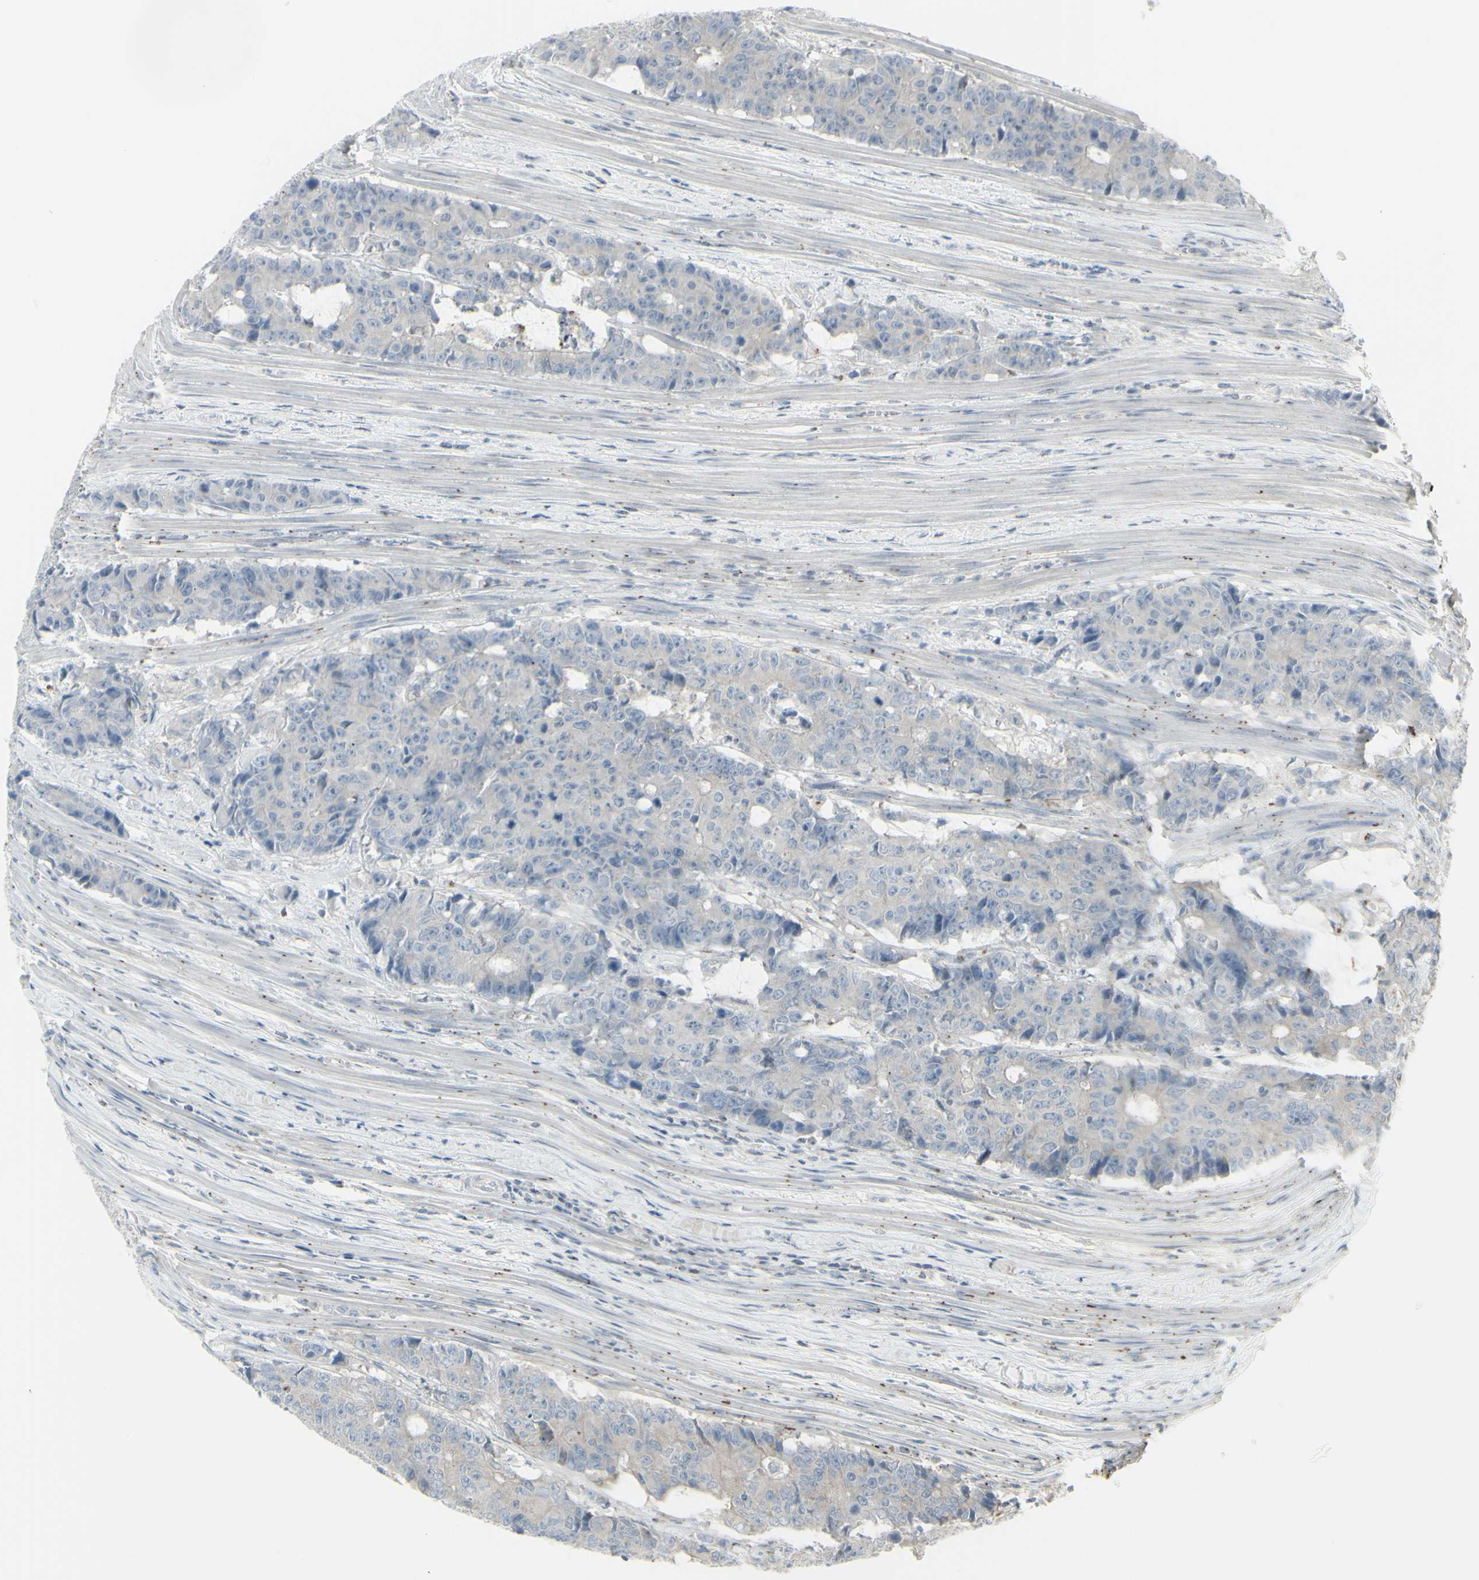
{"staining": {"intensity": "negative", "quantity": "none", "location": "none"}, "tissue": "colorectal cancer", "cell_type": "Tumor cells", "image_type": "cancer", "snomed": [{"axis": "morphology", "description": "Adenocarcinoma, NOS"}, {"axis": "topography", "description": "Colon"}], "caption": "This is an immunohistochemistry (IHC) photomicrograph of human adenocarcinoma (colorectal). There is no expression in tumor cells.", "gene": "GALNT6", "patient": {"sex": "female", "age": 86}}